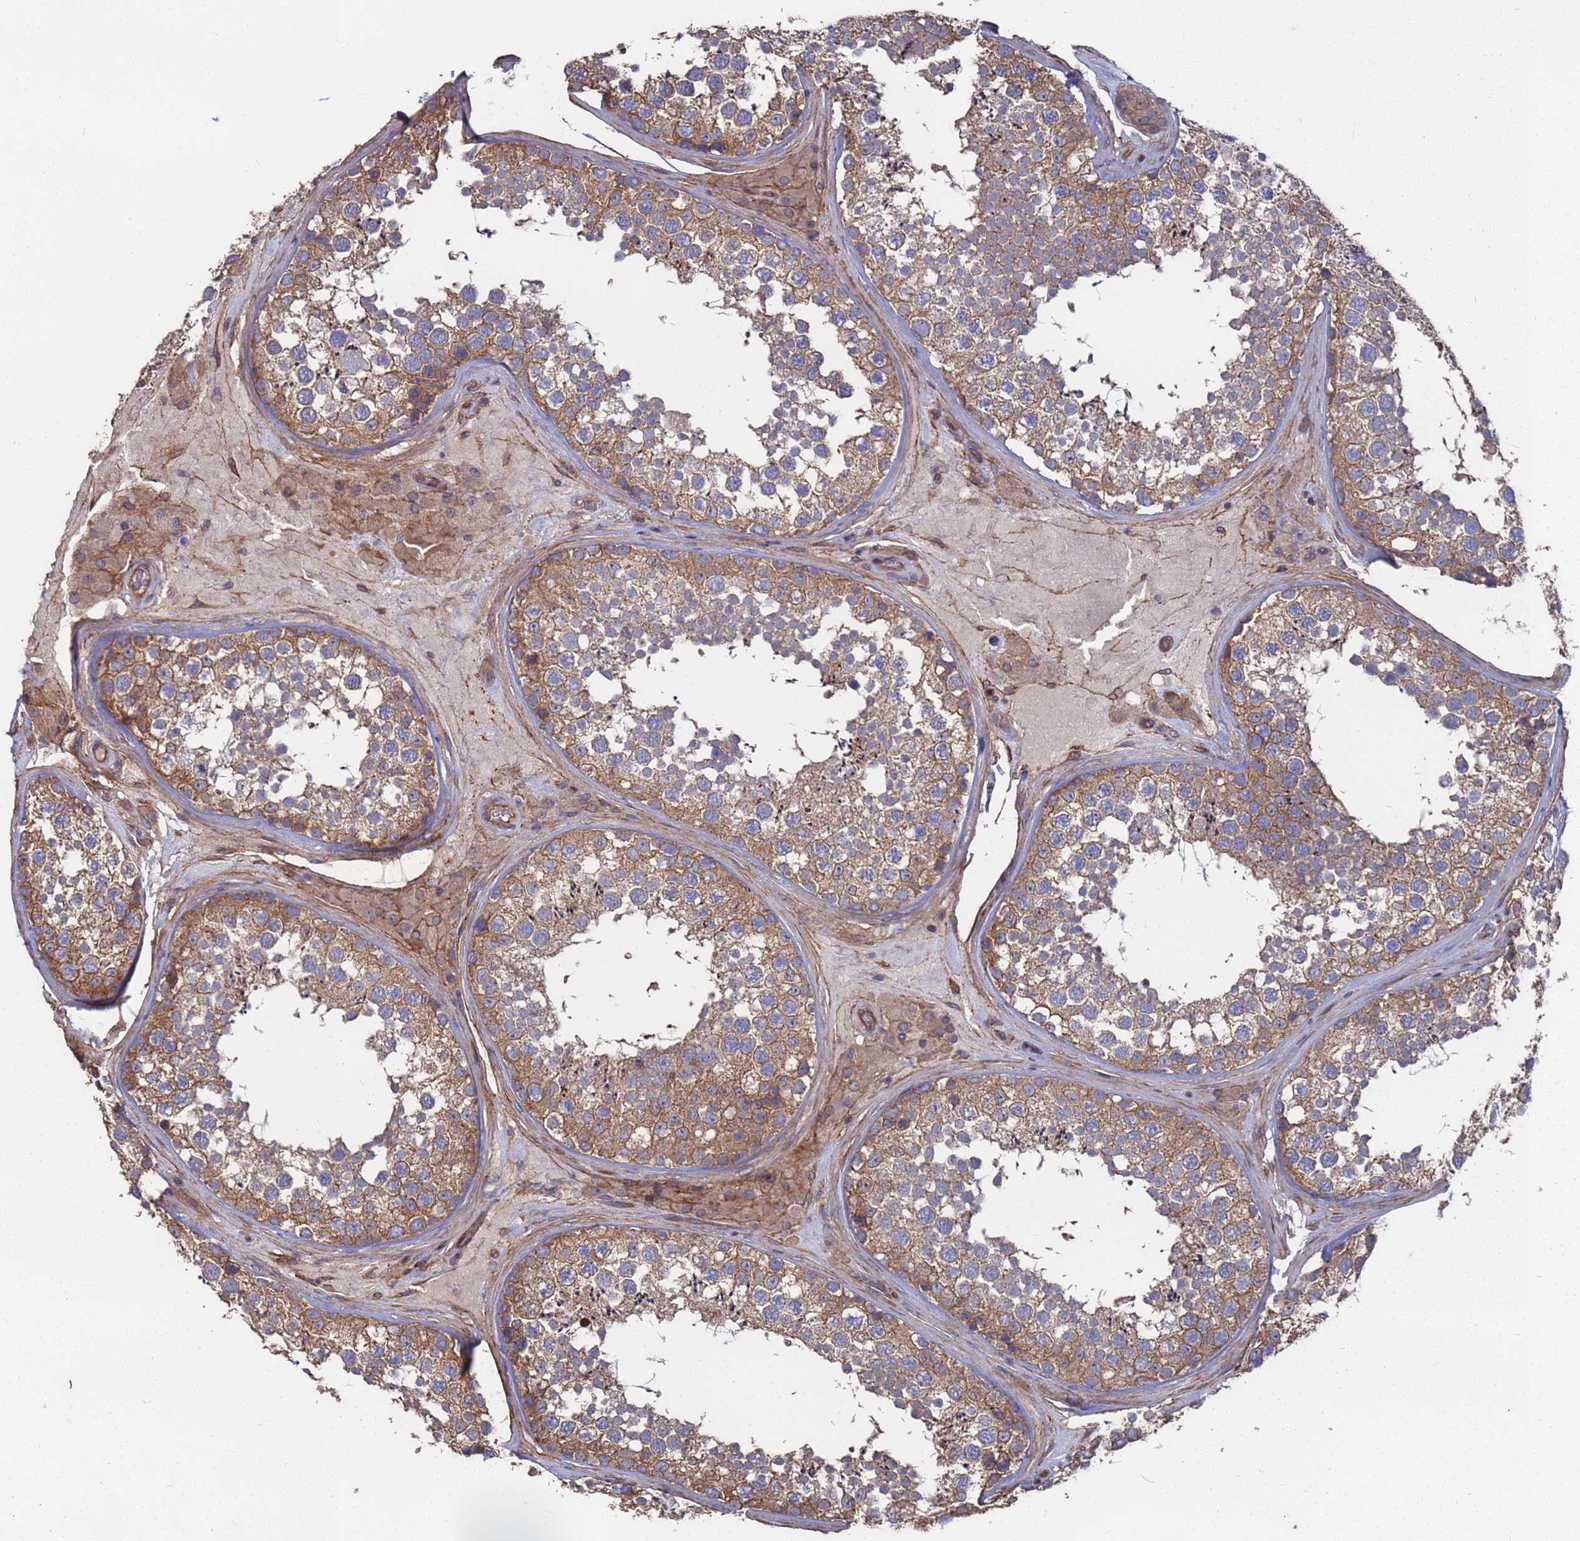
{"staining": {"intensity": "moderate", "quantity": ">75%", "location": "cytoplasmic/membranous"}, "tissue": "testis", "cell_type": "Cells in seminiferous ducts", "image_type": "normal", "snomed": [{"axis": "morphology", "description": "Normal tissue, NOS"}, {"axis": "topography", "description": "Testis"}], "caption": "Immunohistochemistry of normal human testis shows medium levels of moderate cytoplasmic/membranous staining in approximately >75% of cells in seminiferous ducts. Using DAB (brown) and hematoxylin (blue) stains, captured at high magnification using brightfield microscopy.", "gene": "NDUFAF6", "patient": {"sex": "male", "age": 46}}